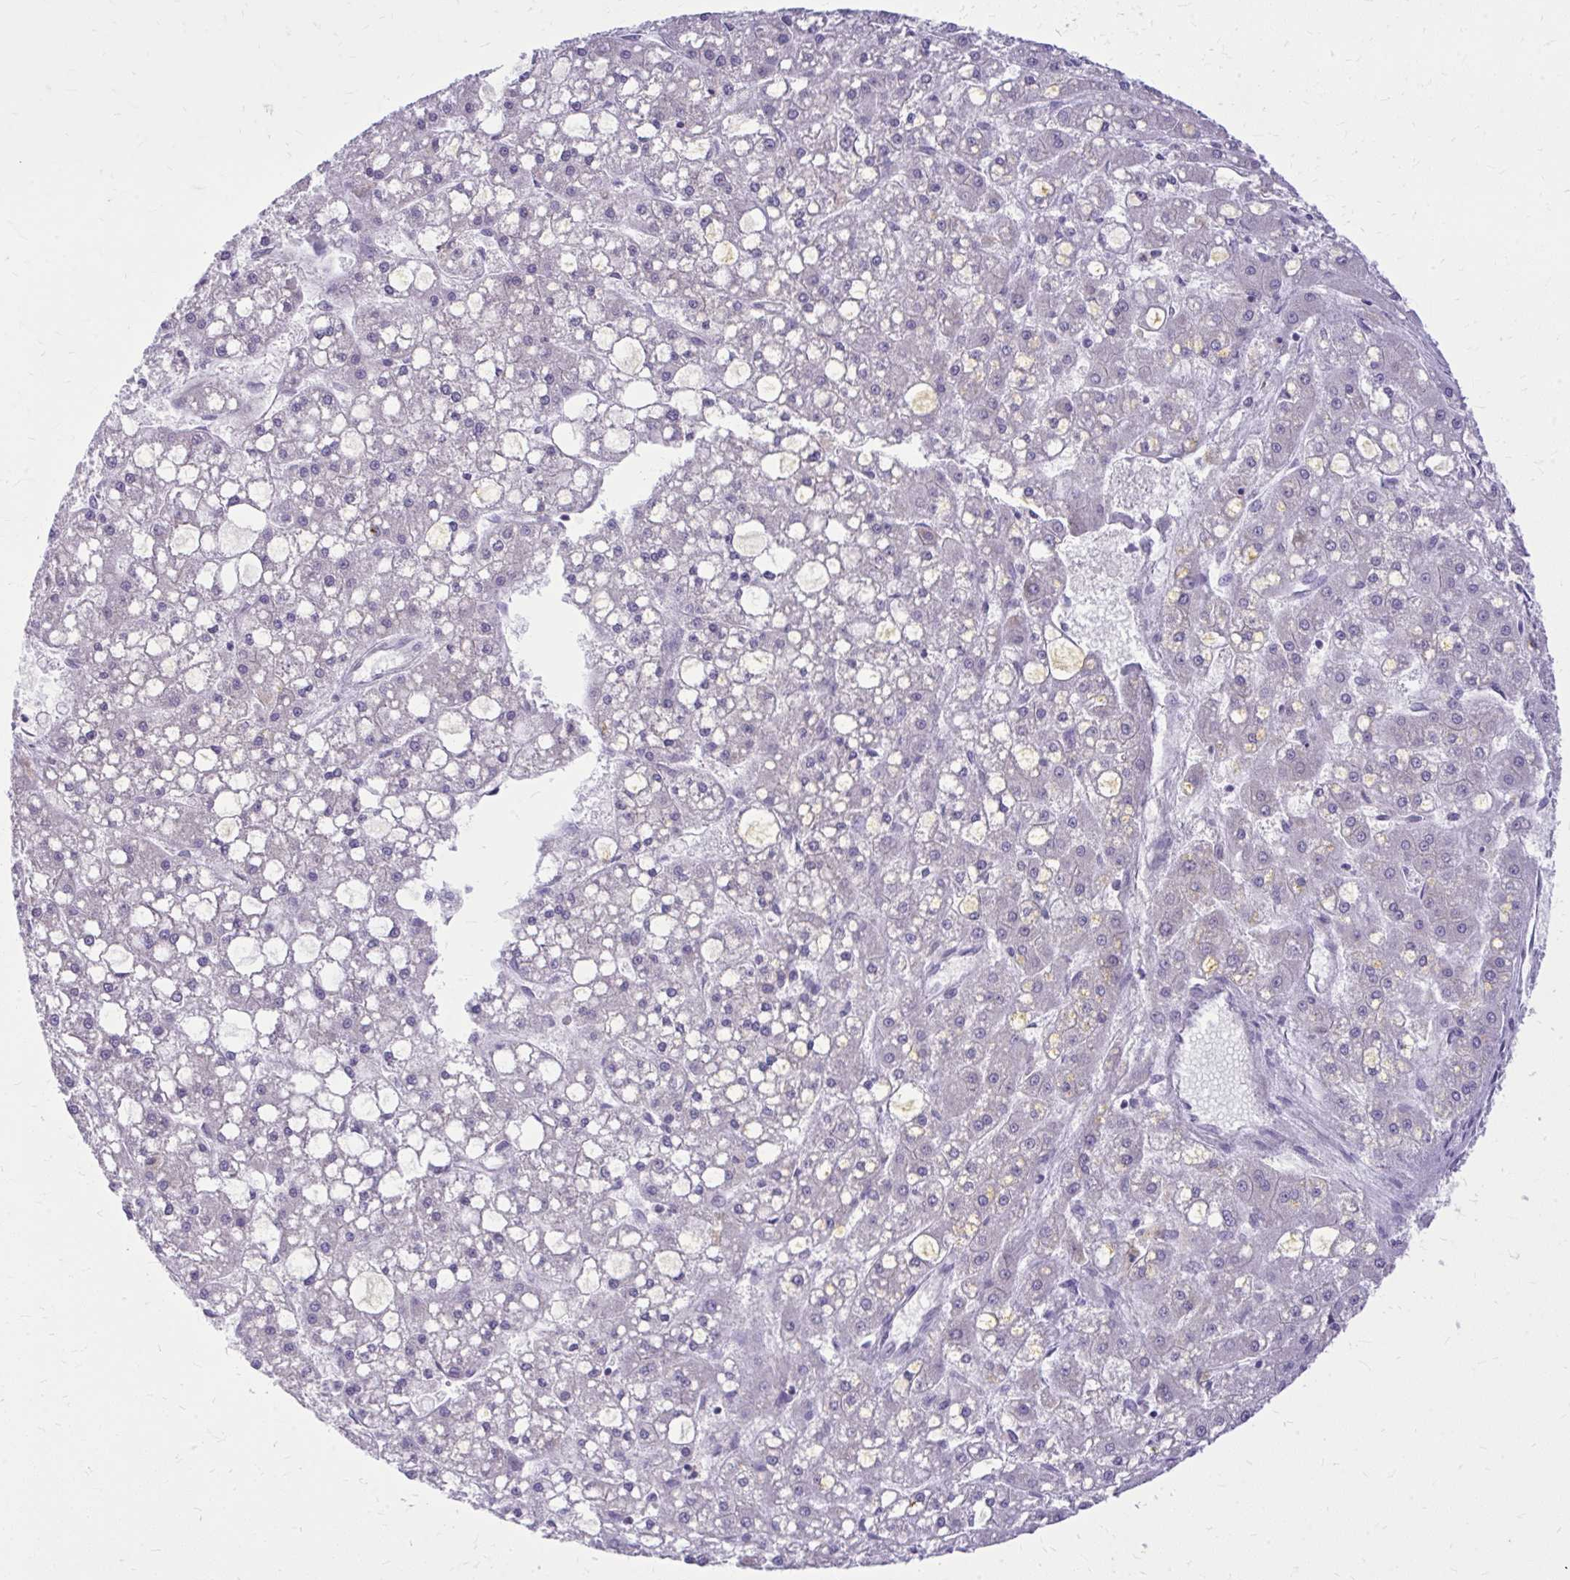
{"staining": {"intensity": "negative", "quantity": "none", "location": "none"}, "tissue": "liver cancer", "cell_type": "Tumor cells", "image_type": "cancer", "snomed": [{"axis": "morphology", "description": "Carcinoma, Hepatocellular, NOS"}, {"axis": "topography", "description": "Liver"}], "caption": "An immunohistochemistry (IHC) photomicrograph of liver cancer (hepatocellular carcinoma) is shown. There is no staining in tumor cells of liver cancer (hepatocellular carcinoma).", "gene": "DPY19L1", "patient": {"sex": "male", "age": 67}}